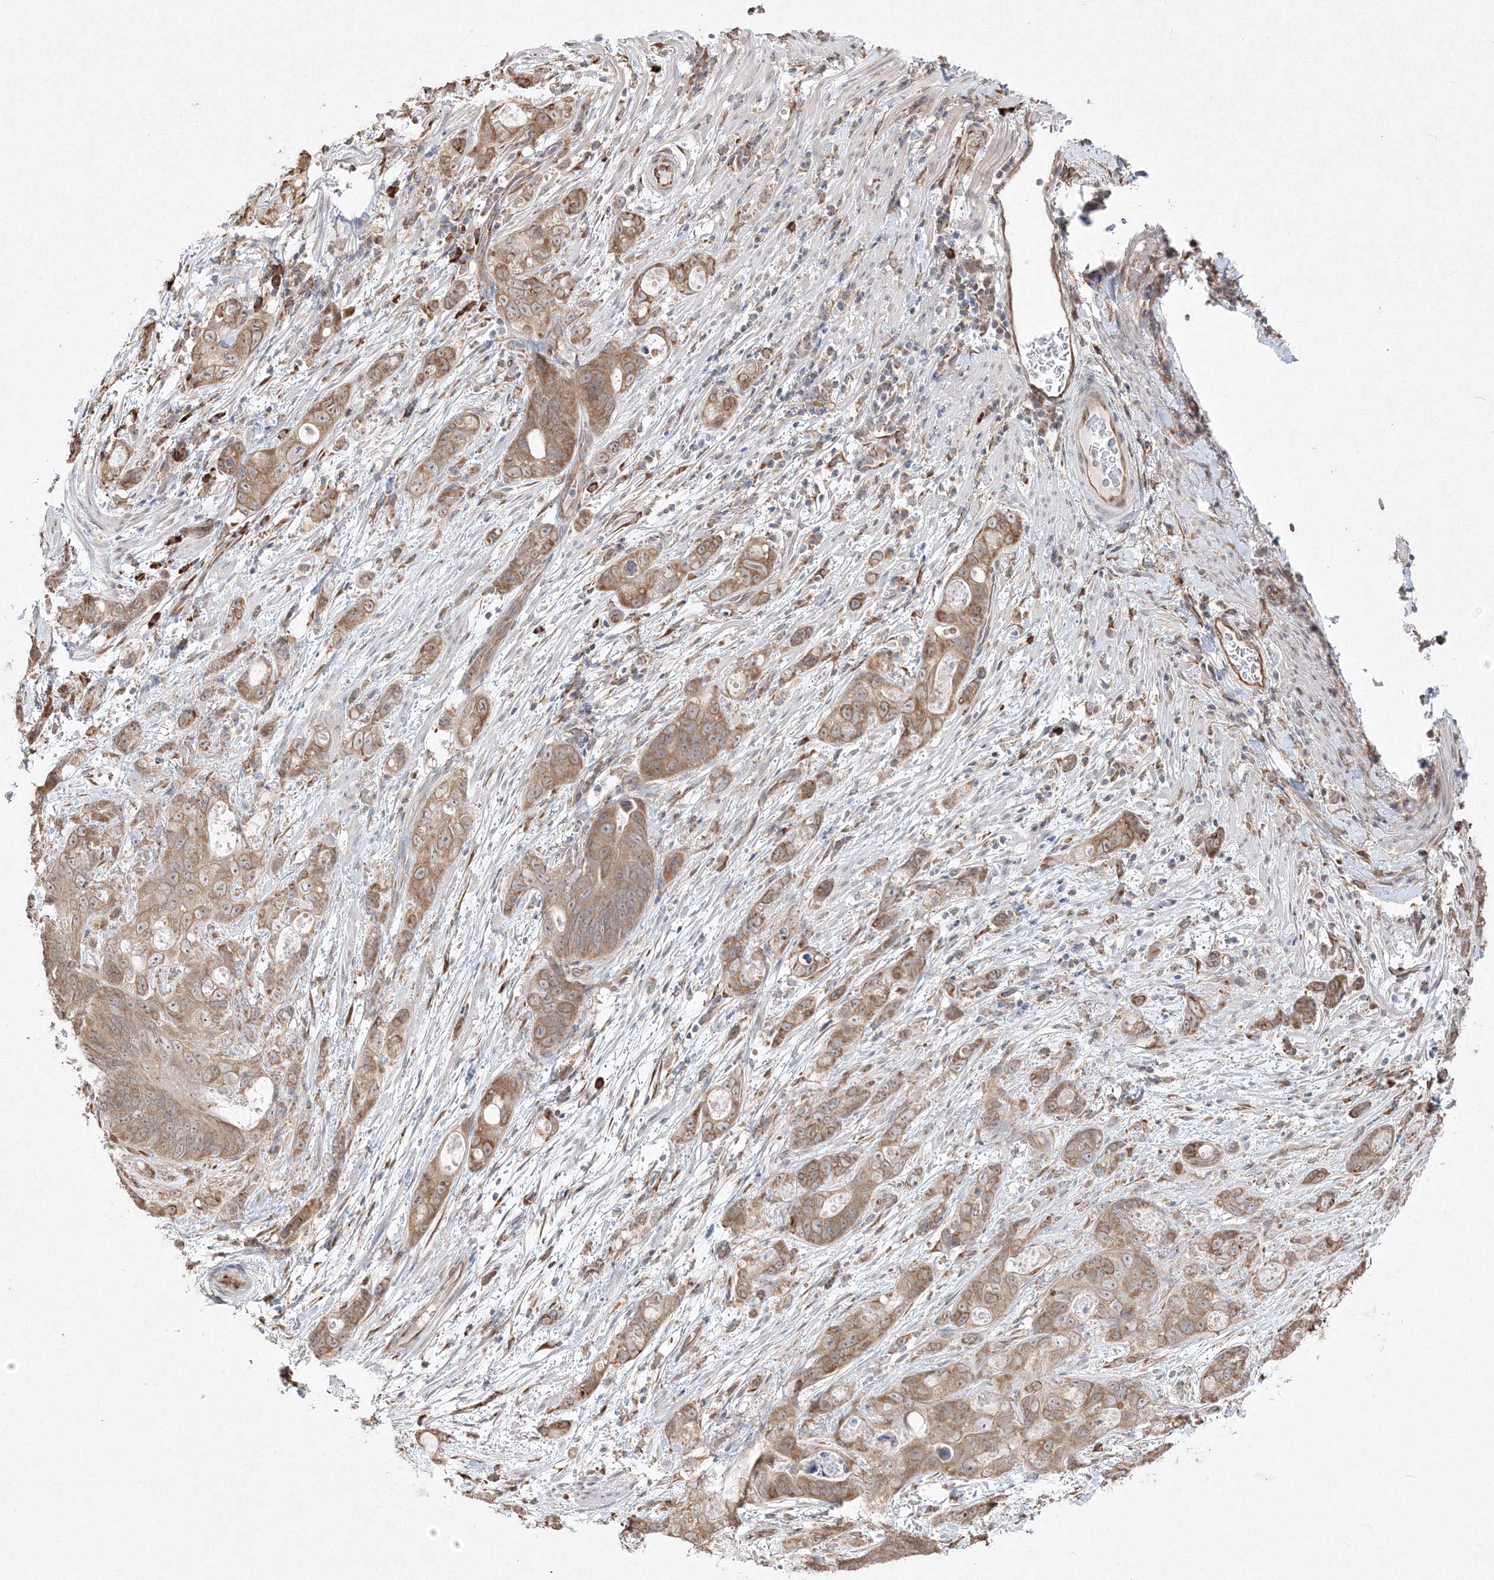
{"staining": {"intensity": "moderate", "quantity": ">75%", "location": "cytoplasmic/membranous"}, "tissue": "stomach cancer", "cell_type": "Tumor cells", "image_type": "cancer", "snomed": [{"axis": "morphology", "description": "Normal tissue, NOS"}, {"axis": "morphology", "description": "Adenocarcinoma, NOS"}, {"axis": "topography", "description": "Stomach"}], "caption": "A histopathology image of stomach adenocarcinoma stained for a protein shows moderate cytoplasmic/membranous brown staining in tumor cells. The staining is performed using DAB brown chromogen to label protein expression. The nuclei are counter-stained blue using hematoxylin.", "gene": "FBXL8", "patient": {"sex": "female", "age": 89}}